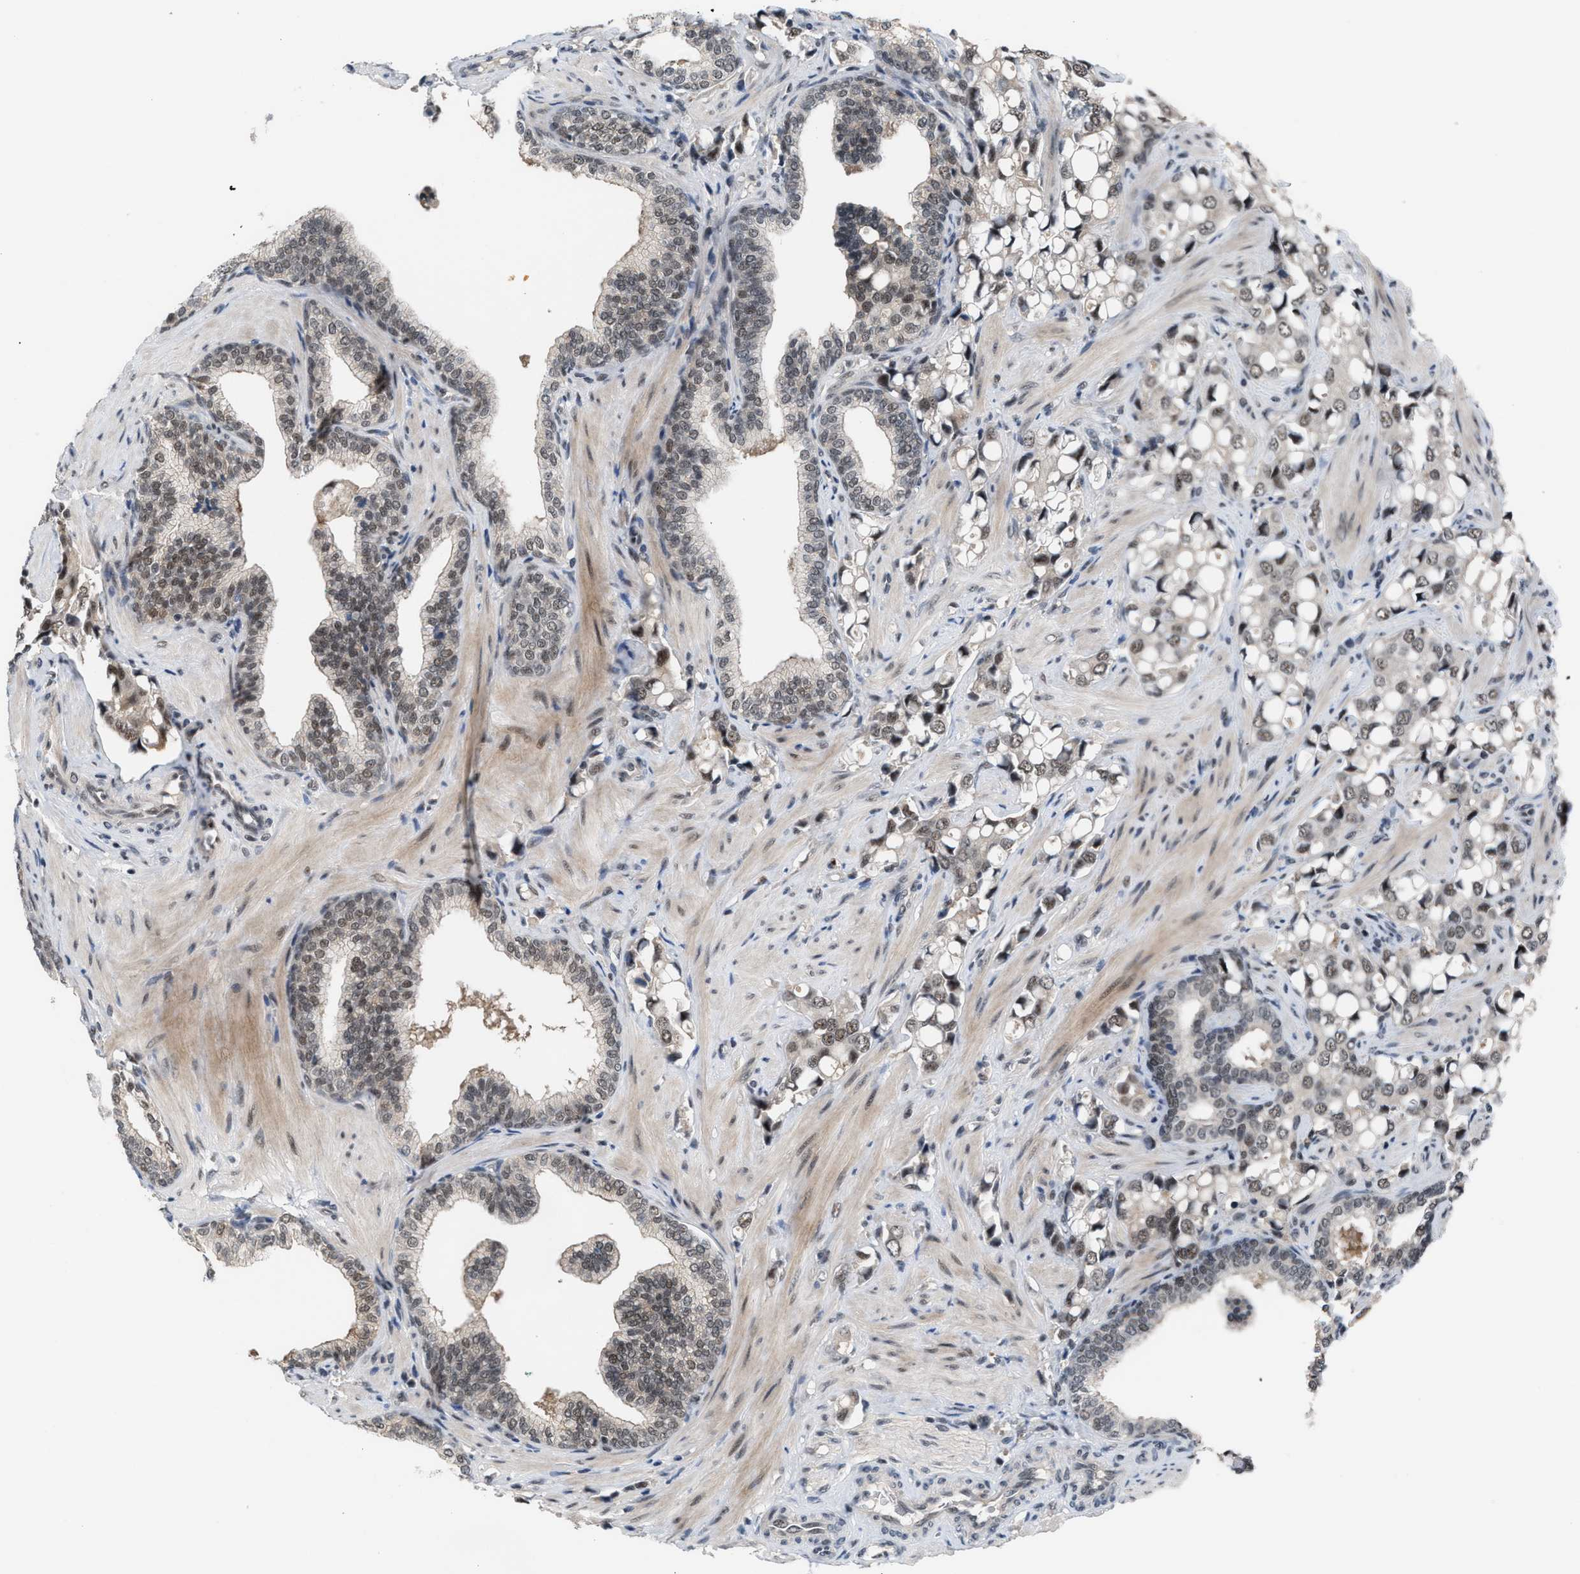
{"staining": {"intensity": "weak", "quantity": ">75%", "location": "nuclear"}, "tissue": "prostate cancer", "cell_type": "Tumor cells", "image_type": "cancer", "snomed": [{"axis": "morphology", "description": "Adenocarcinoma, High grade"}, {"axis": "topography", "description": "Prostate"}], "caption": "There is low levels of weak nuclear positivity in tumor cells of prostate cancer, as demonstrated by immunohistochemical staining (brown color).", "gene": "PRPF4", "patient": {"sex": "male", "age": 52}}